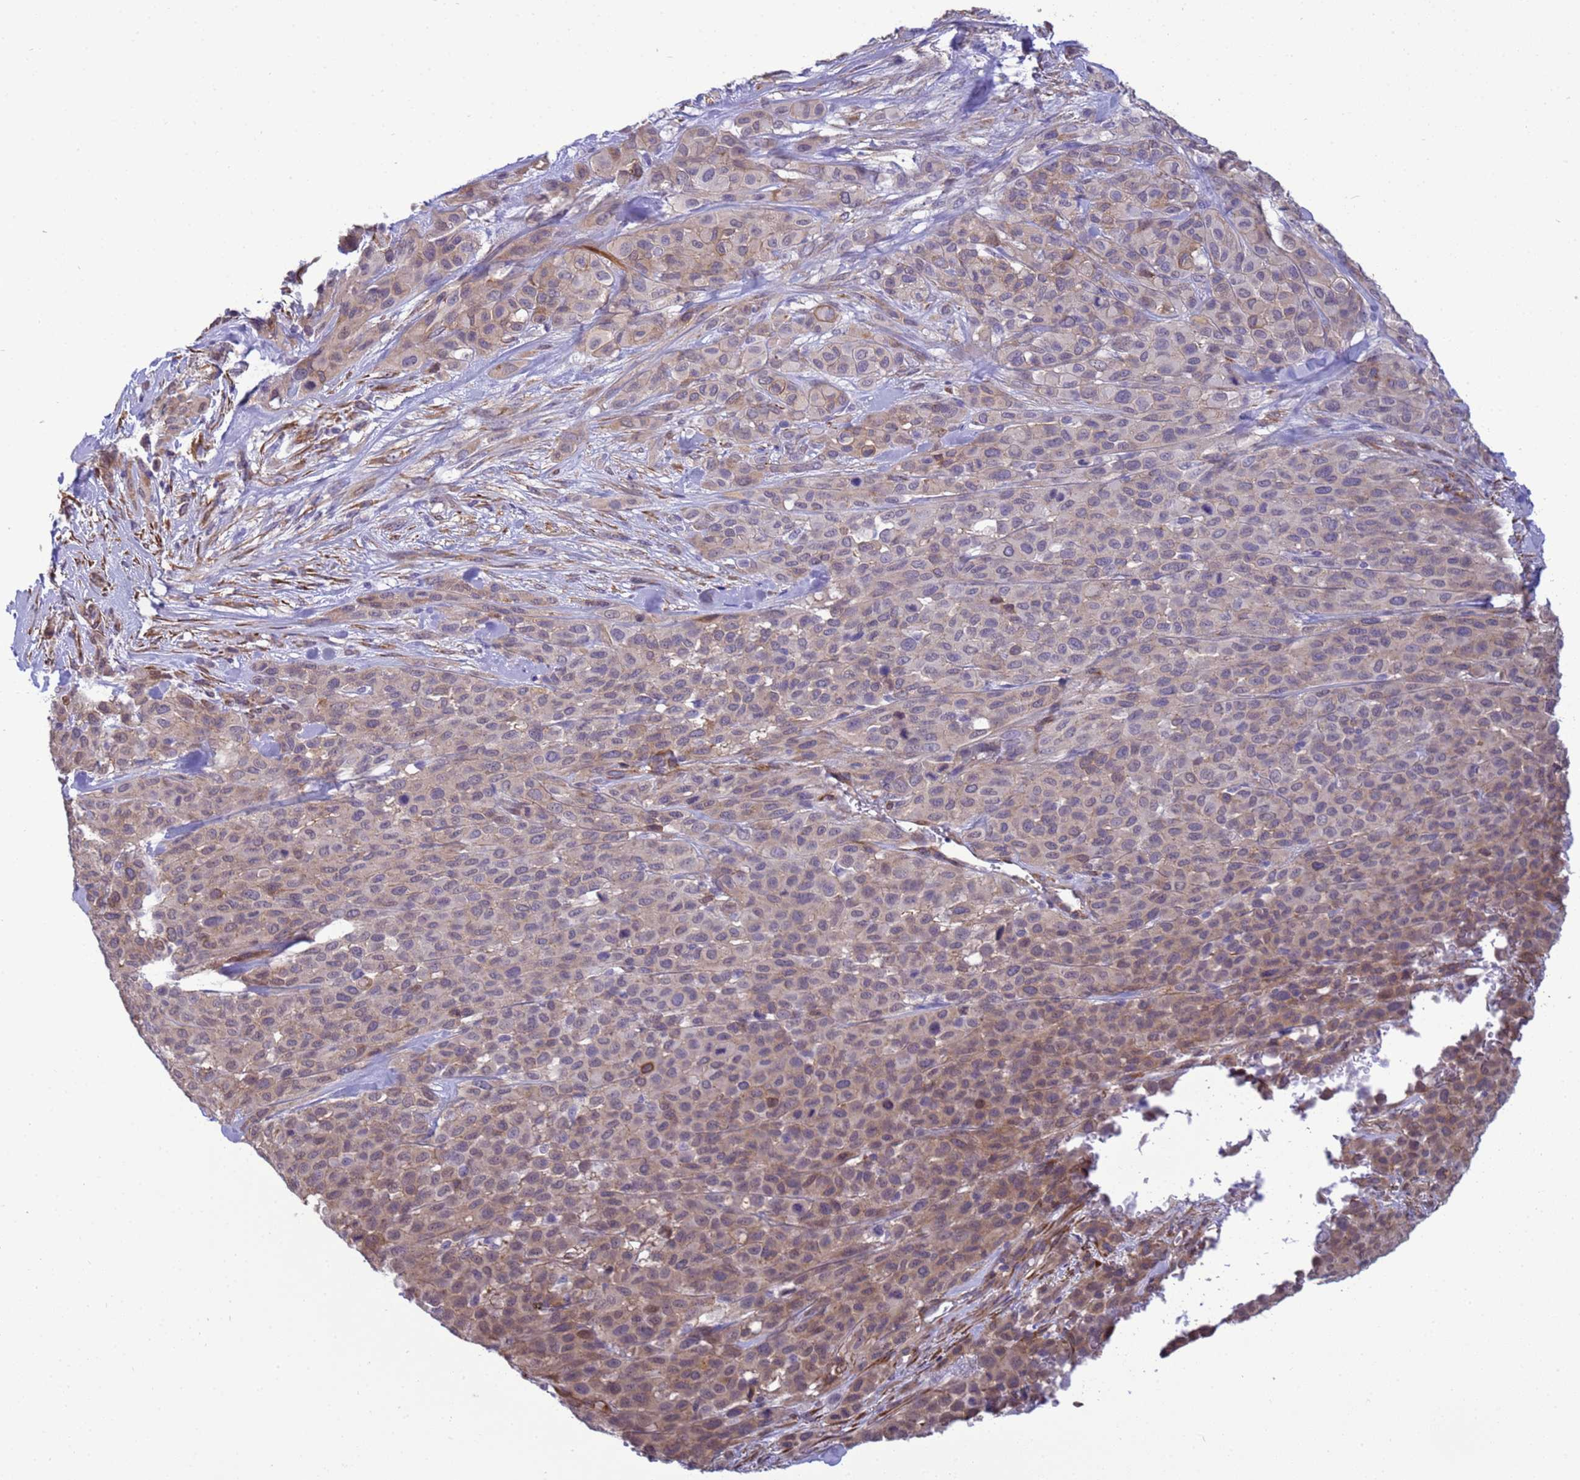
{"staining": {"intensity": "weak", "quantity": ">75%", "location": "cytoplasmic/membranous"}, "tissue": "melanoma", "cell_type": "Tumor cells", "image_type": "cancer", "snomed": [{"axis": "morphology", "description": "Malignant melanoma, Metastatic site"}, {"axis": "topography", "description": "Skin"}], "caption": "Immunohistochemistry of human melanoma reveals low levels of weak cytoplasmic/membranous staining in approximately >75% of tumor cells.", "gene": "ITGB4", "patient": {"sex": "female", "age": 81}}